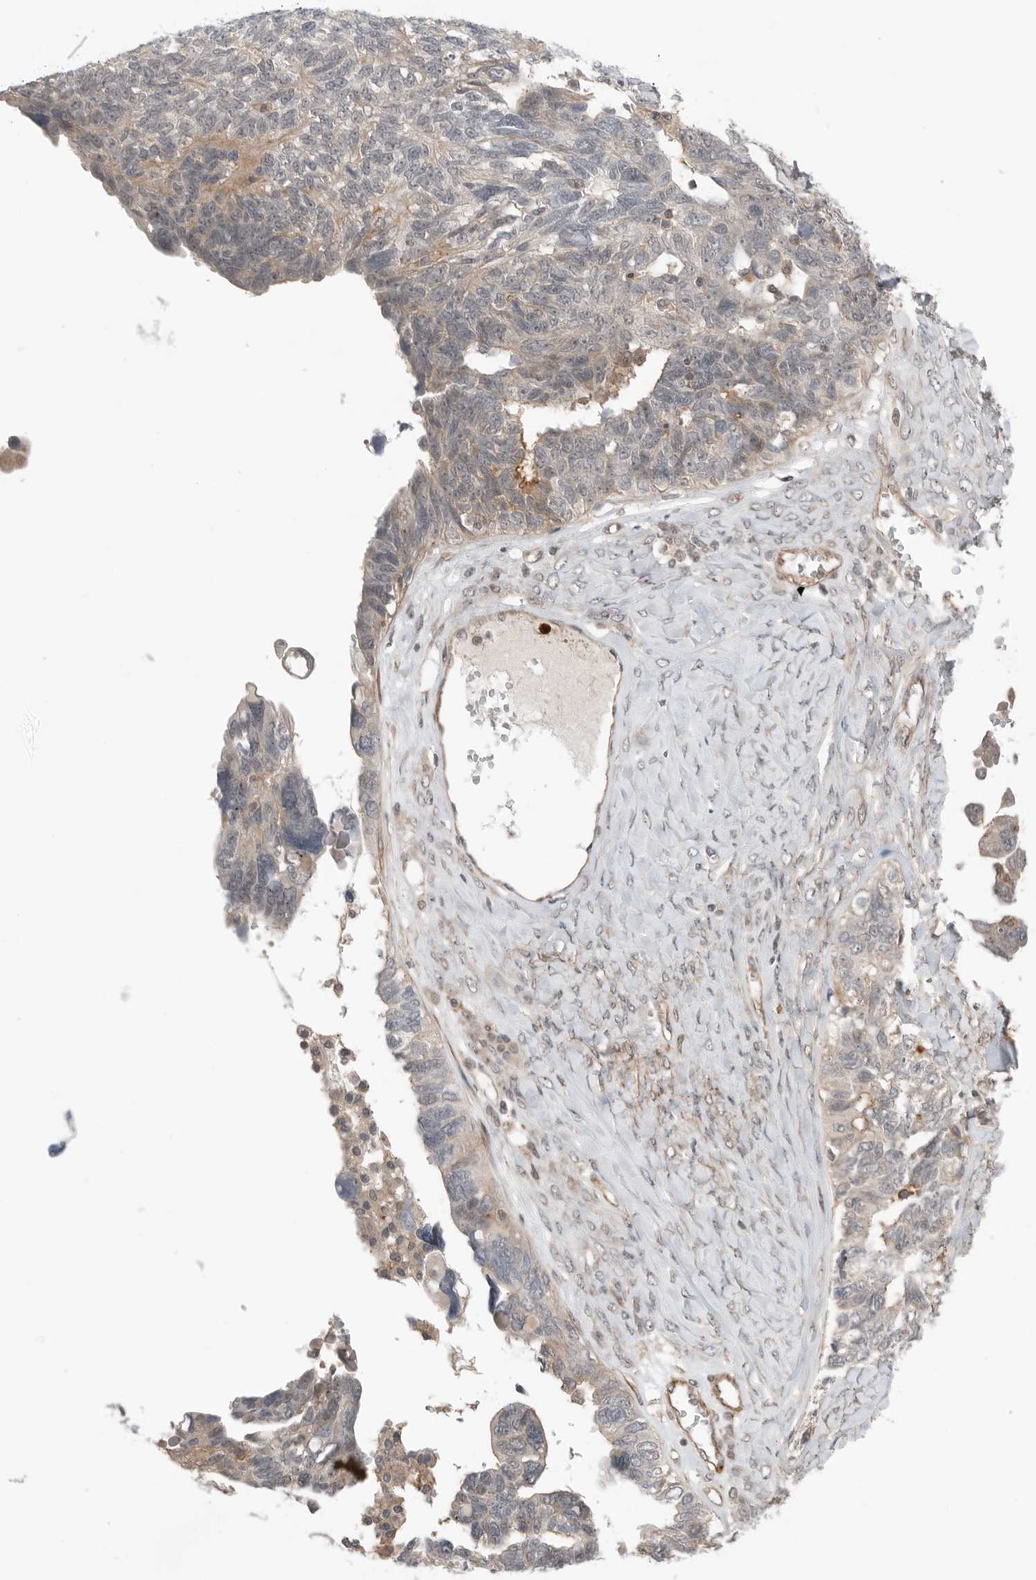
{"staining": {"intensity": "weak", "quantity": "<25%", "location": "cytoplasmic/membranous"}, "tissue": "ovarian cancer", "cell_type": "Tumor cells", "image_type": "cancer", "snomed": [{"axis": "morphology", "description": "Cystadenocarcinoma, serous, NOS"}, {"axis": "topography", "description": "Ovary"}], "caption": "This is a photomicrograph of immunohistochemistry (IHC) staining of ovarian cancer, which shows no expression in tumor cells.", "gene": "PEAK1", "patient": {"sex": "female", "age": 79}}